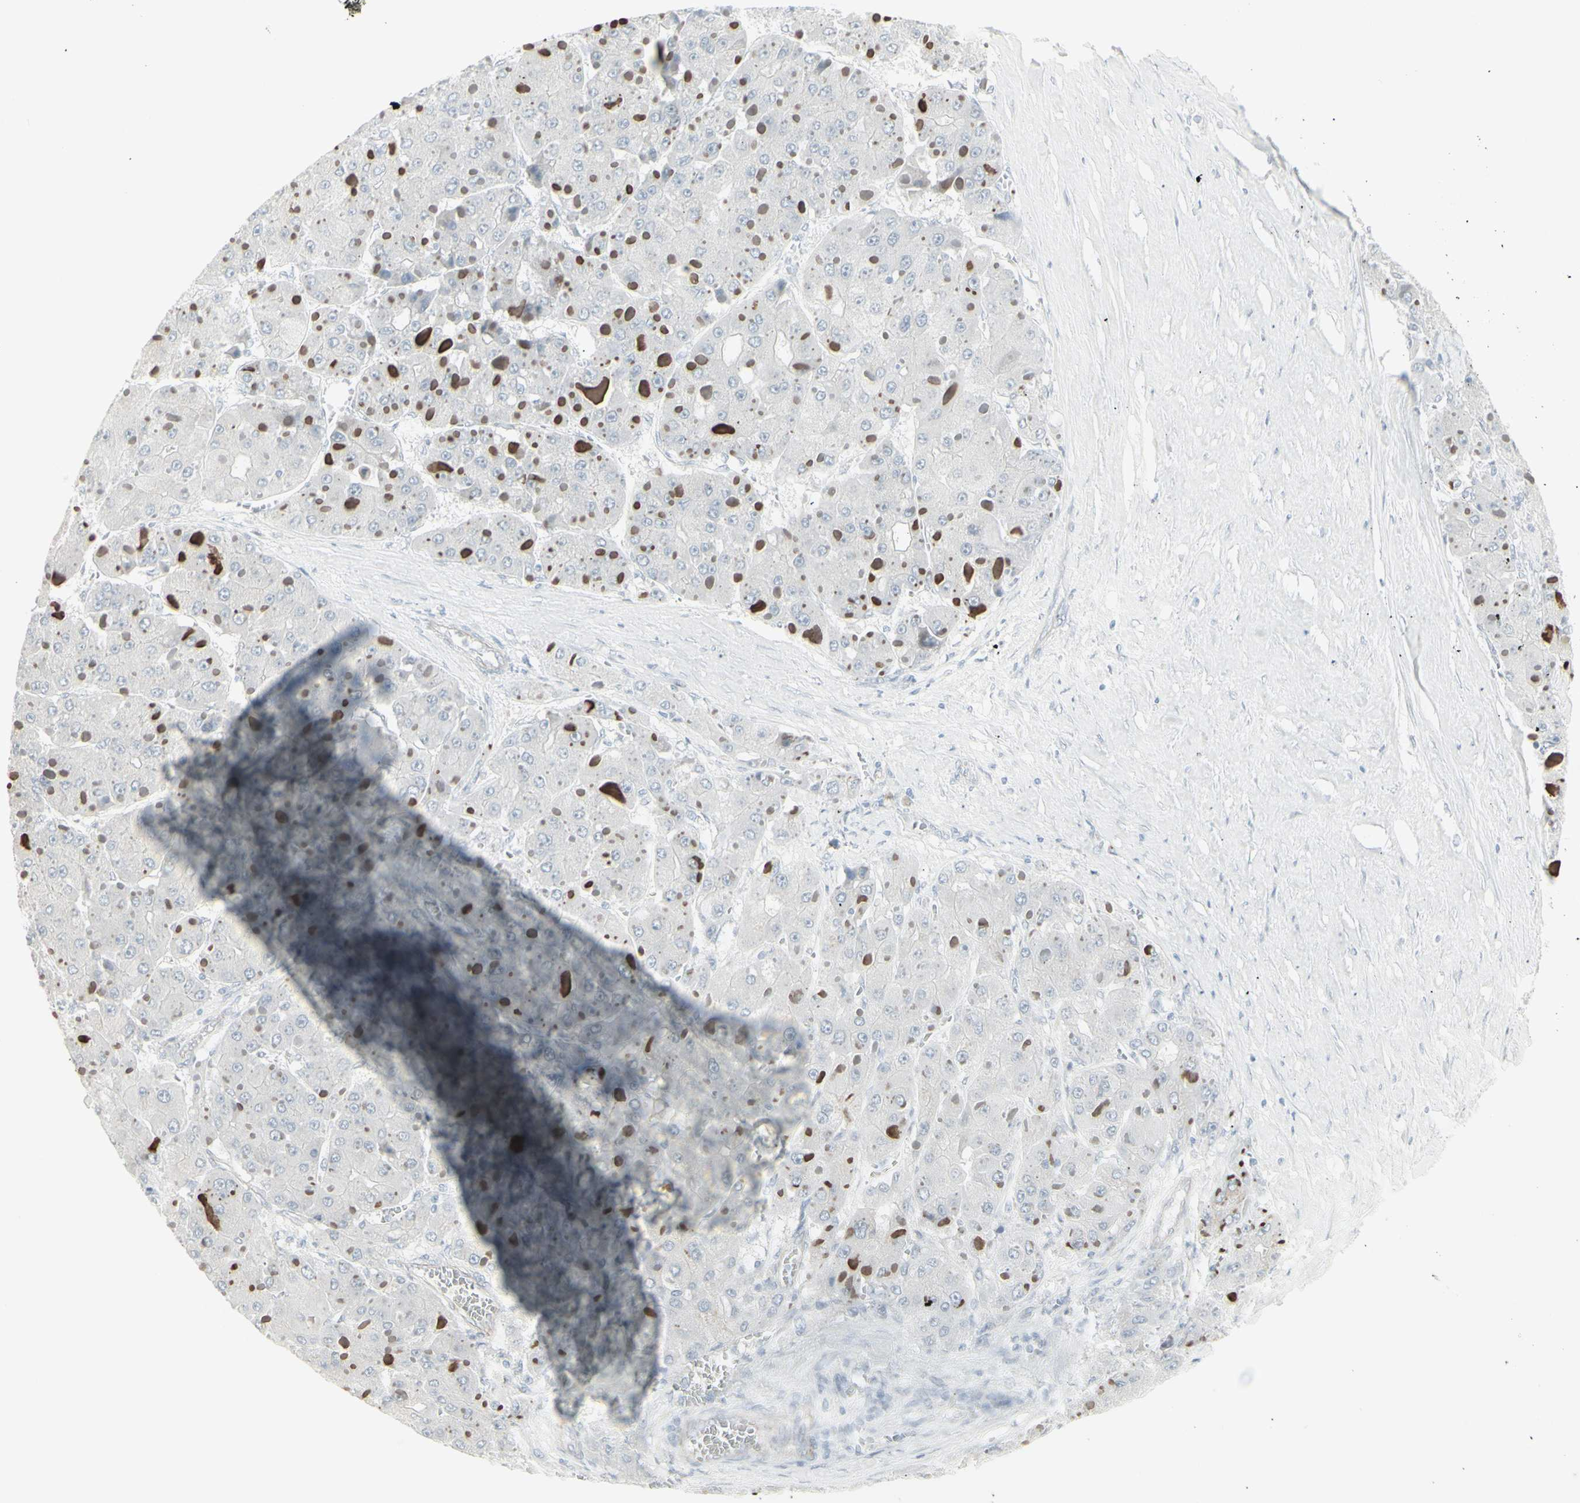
{"staining": {"intensity": "negative", "quantity": "none", "location": "none"}, "tissue": "liver cancer", "cell_type": "Tumor cells", "image_type": "cancer", "snomed": [{"axis": "morphology", "description": "Carcinoma, Hepatocellular, NOS"}, {"axis": "topography", "description": "Liver"}], "caption": "Immunohistochemistry (IHC) of human liver cancer (hepatocellular carcinoma) exhibits no expression in tumor cells.", "gene": "YBX2", "patient": {"sex": "female", "age": 73}}